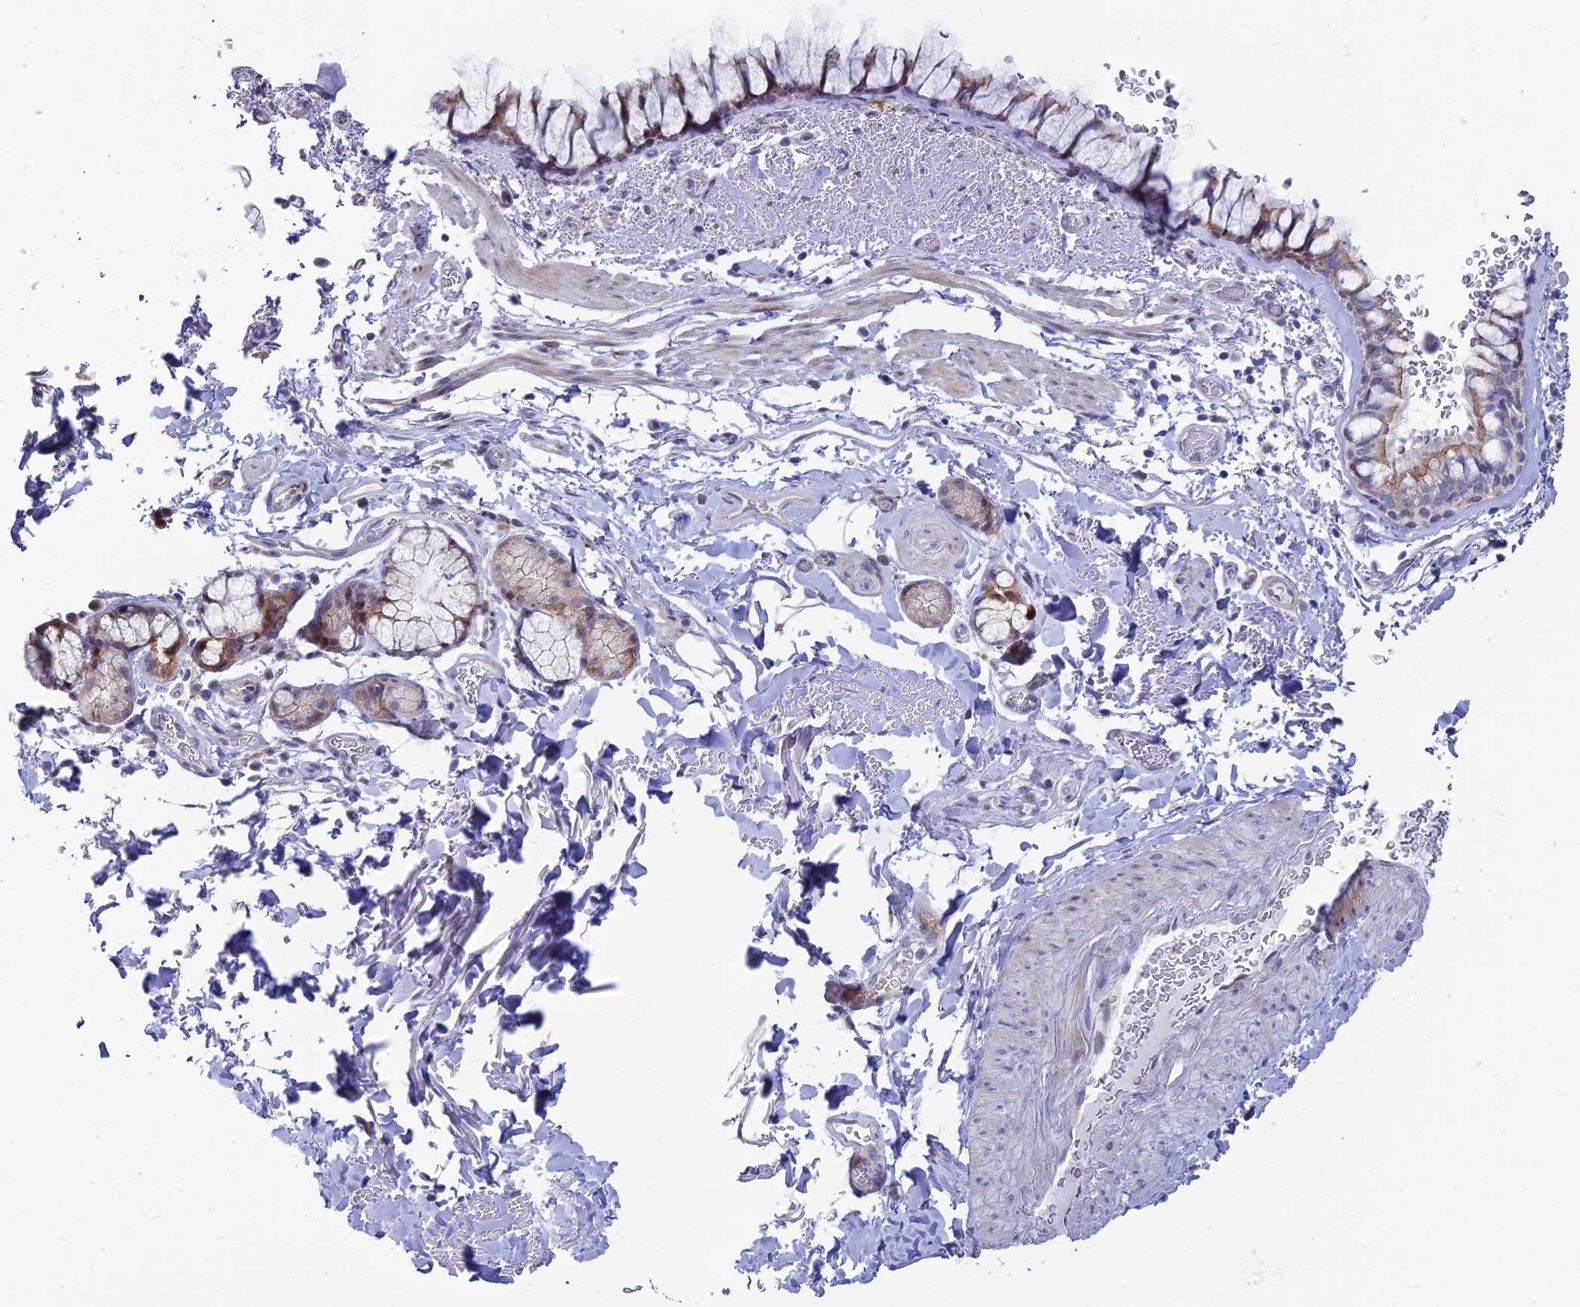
{"staining": {"intensity": "weak", "quantity": "25%-75%", "location": "cytoplasmic/membranous"}, "tissue": "bronchus", "cell_type": "Respiratory epithelial cells", "image_type": "normal", "snomed": [{"axis": "morphology", "description": "Normal tissue, NOS"}, {"axis": "topography", "description": "Bronchus"}], "caption": "An immunohistochemistry (IHC) image of benign tissue is shown. Protein staining in brown labels weak cytoplasmic/membranous positivity in bronchus within respiratory epithelial cells. The staining is performed using DAB brown chromogen to label protein expression. The nuclei are counter-stained blue using hematoxylin.", "gene": "ENSG00000285920", "patient": {"sex": "male", "age": 65}}